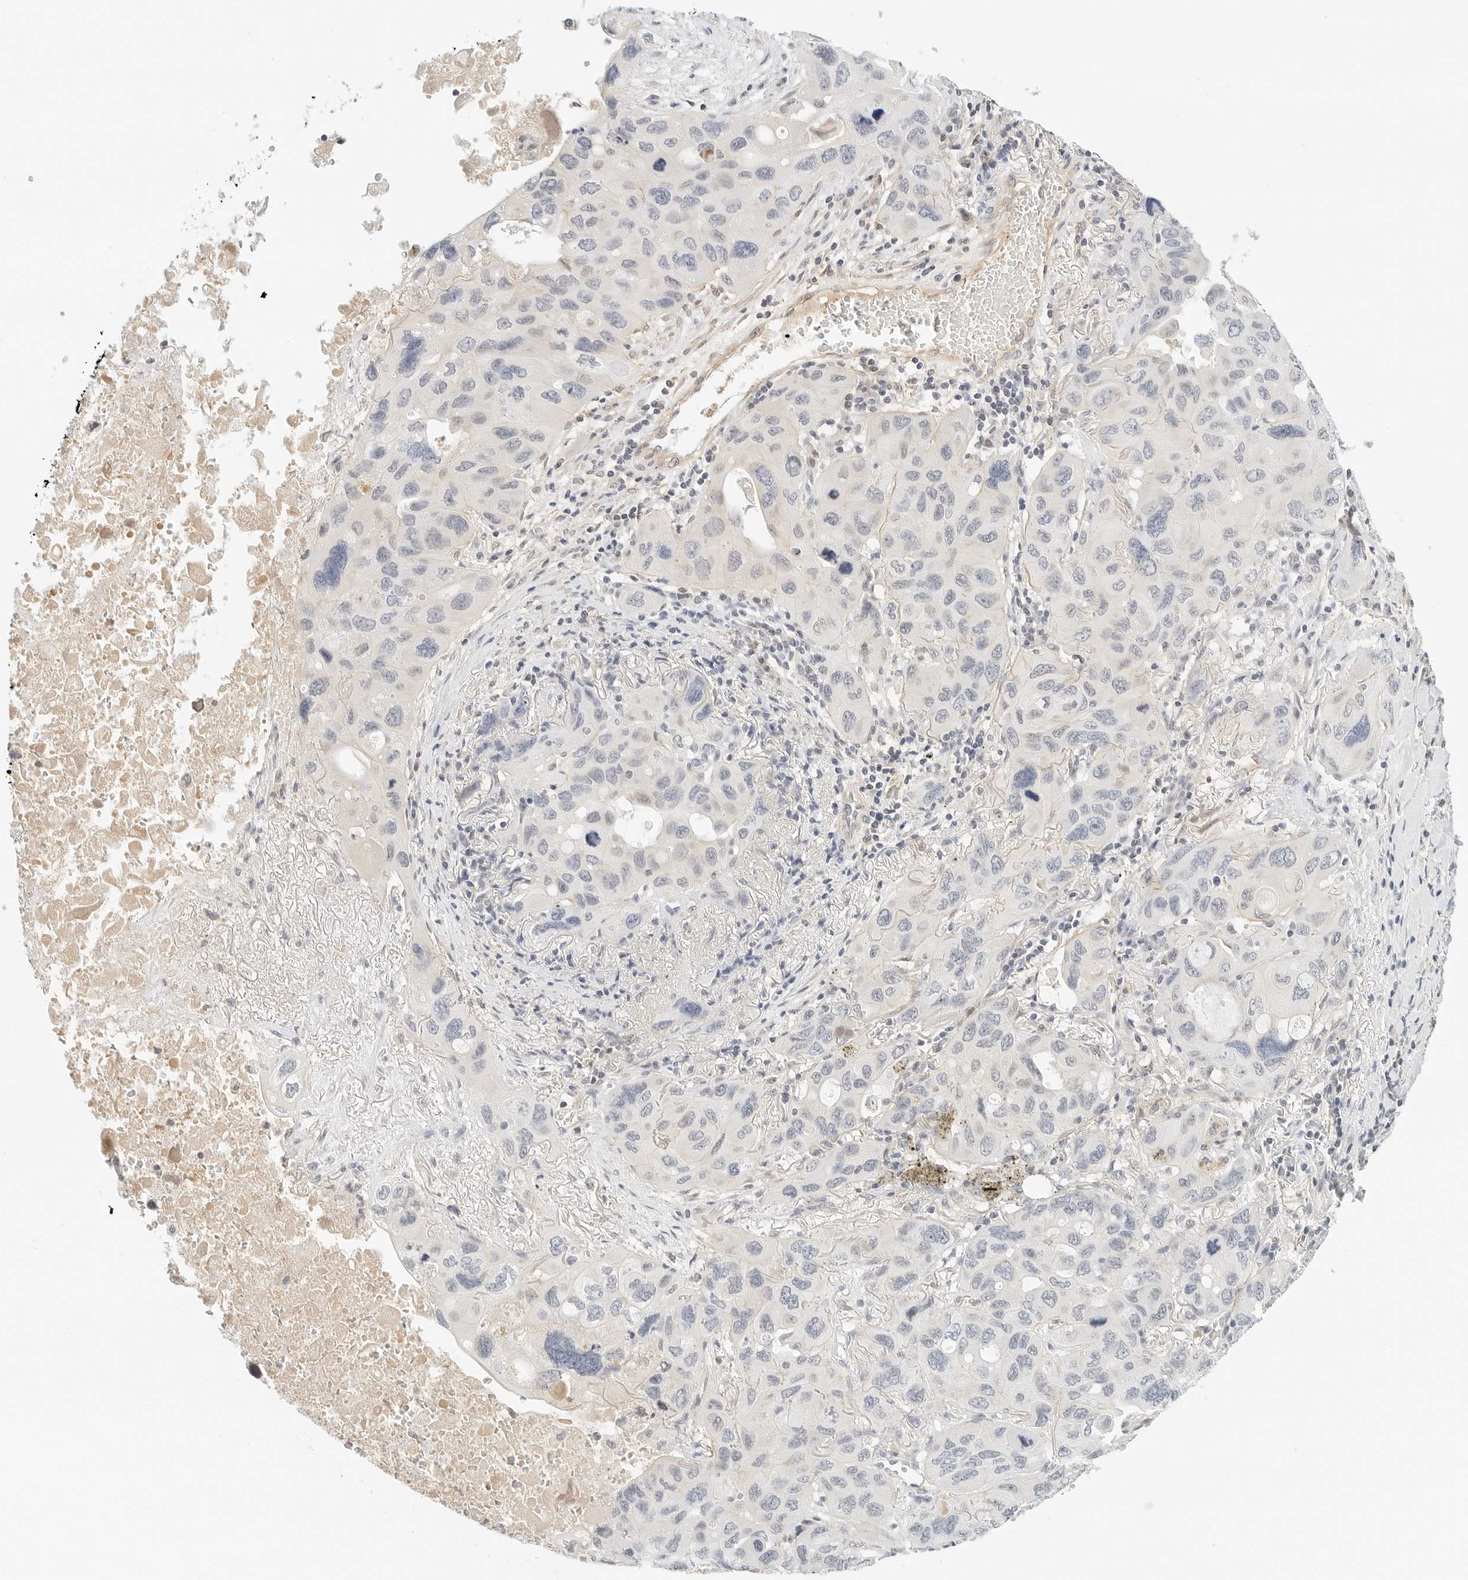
{"staining": {"intensity": "negative", "quantity": "none", "location": "none"}, "tissue": "lung cancer", "cell_type": "Tumor cells", "image_type": "cancer", "snomed": [{"axis": "morphology", "description": "Squamous cell carcinoma, NOS"}, {"axis": "topography", "description": "Lung"}], "caption": "A micrograph of lung squamous cell carcinoma stained for a protein displays no brown staining in tumor cells. Nuclei are stained in blue.", "gene": "PKDCC", "patient": {"sex": "female", "age": 73}}